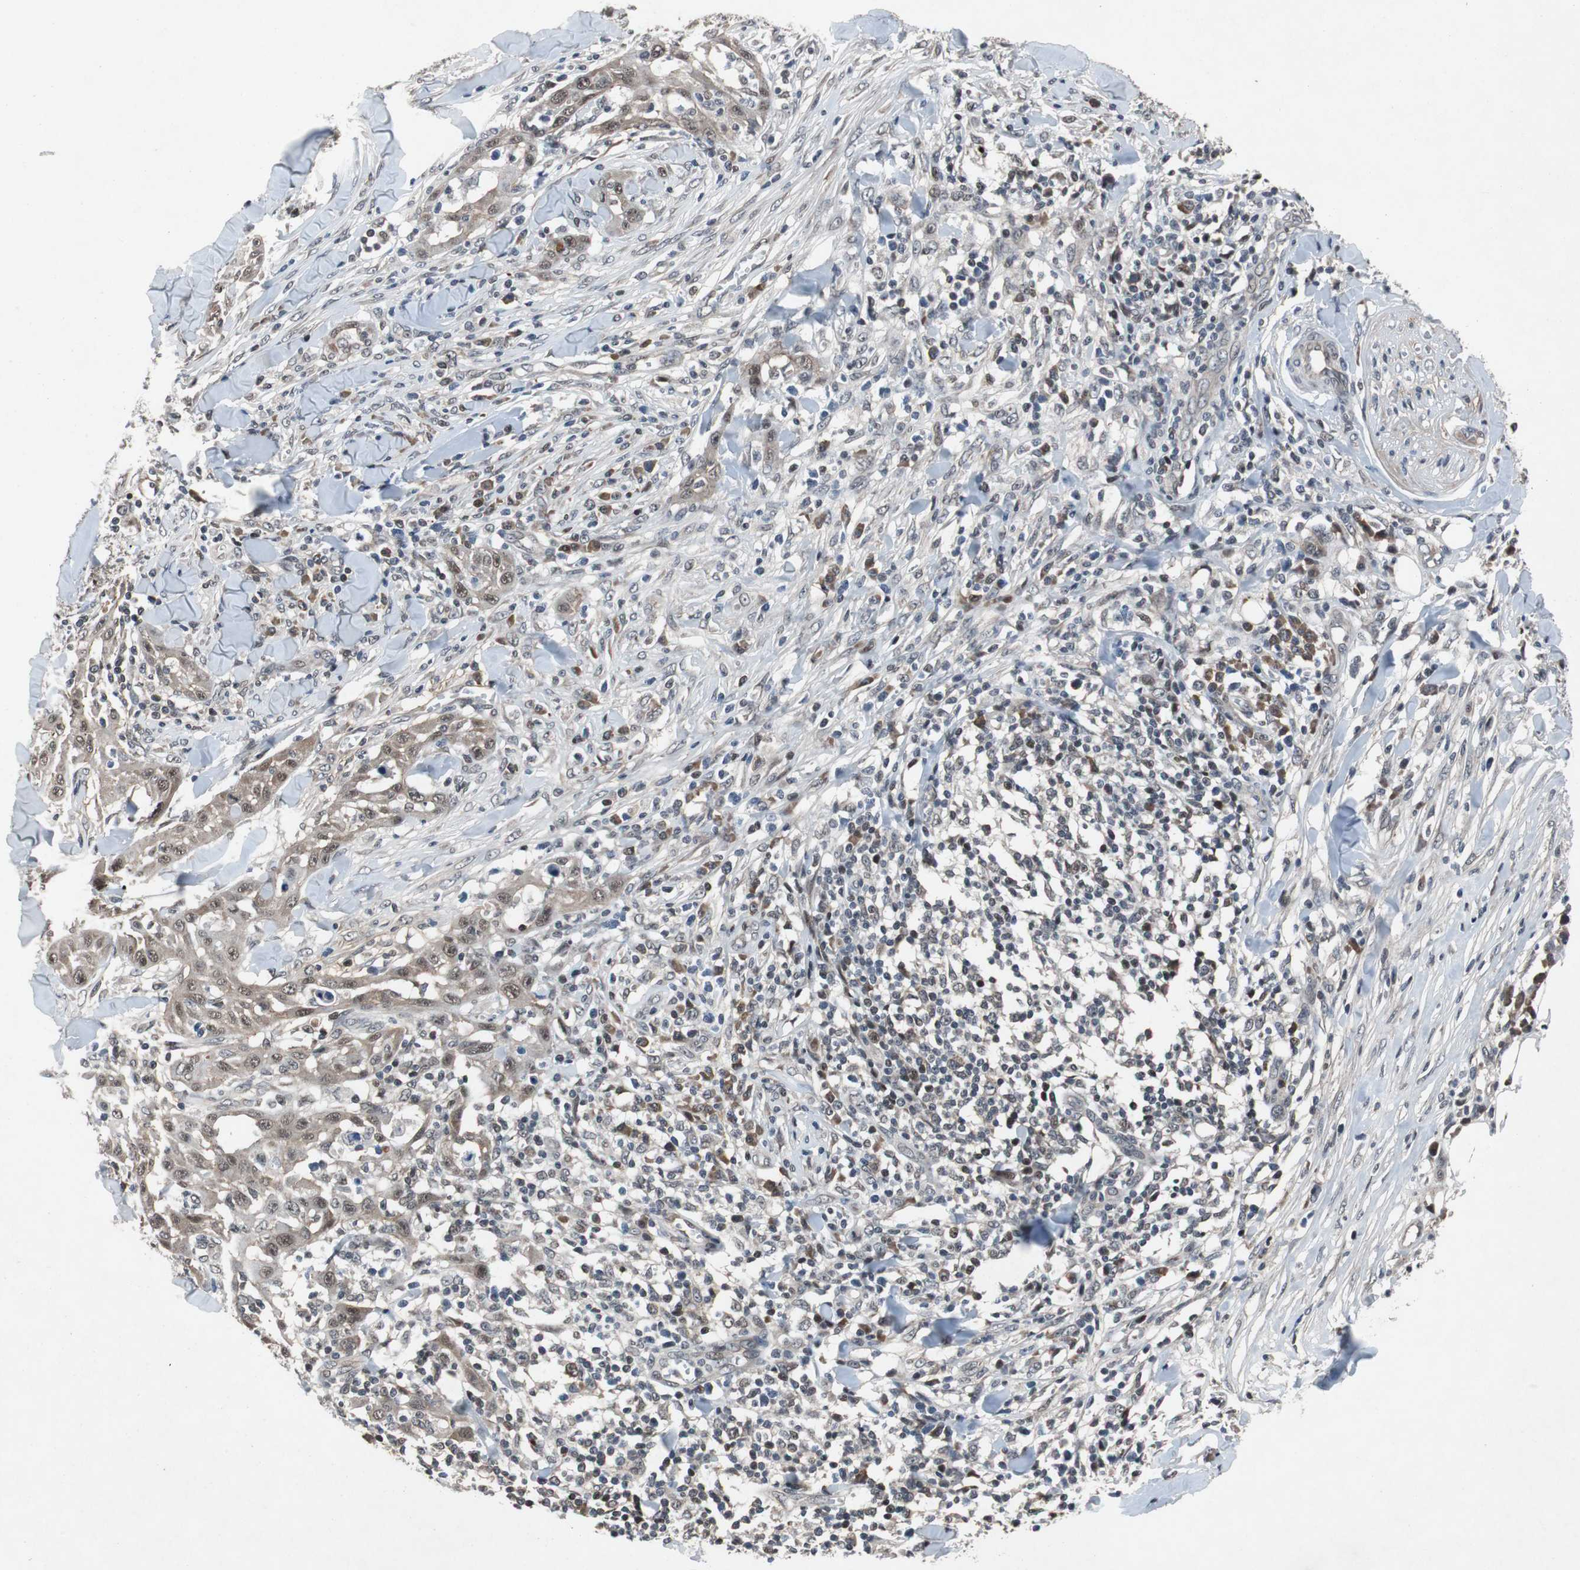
{"staining": {"intensity": "moderate", "quantity": "25%-75%", "location": "cytoplasmic/membranous"}, "tissue": "skin cancer", "cell_type": "Tumor cells", "image_type": "cancer", "snomed": [{"axis": "morphology", "description": "Squamous cell carcinoma, NOS"}, {"axis": "topography", "description": "Skin"}], "caption": "Immunohistochemical staining of skin cancer exhibits medium levels of moderate cytoplasmic/membranous protein positivity in approximately 25%-75% of tumor cells.", "gene": "TP63", "patient": {"sex": "male", "age": 24}}